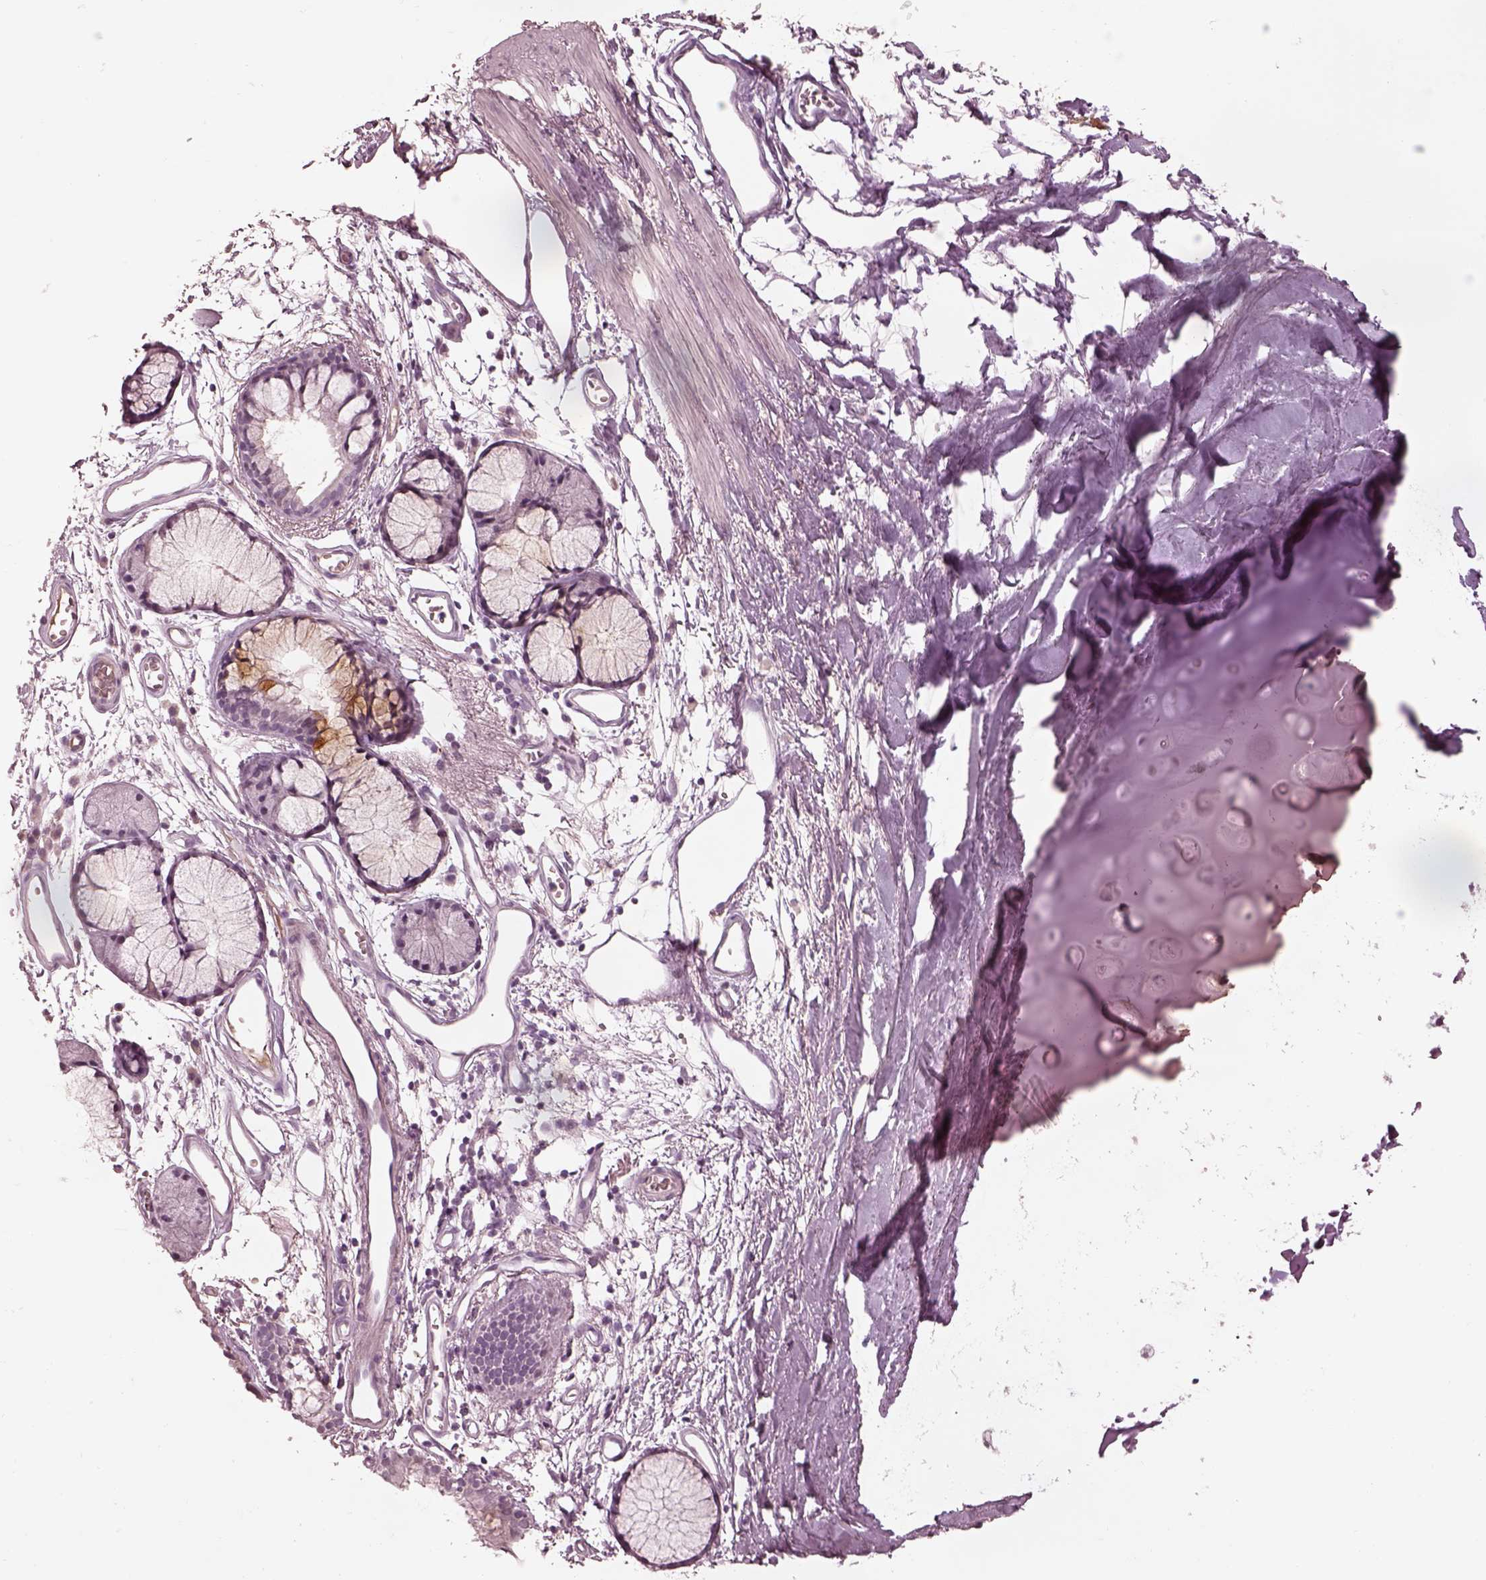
{"staining": {"intensity": "negative", "quantity": "none", "location": "none"}, "tissue": "soft tissue", "cell_type": "Chondrocytes", "image_type": "normal", "snomed": [{"axis": "morphology", "description": "Normal tissue, NOS"}, {"axis": "topography", "description": "Cartilage tissue"}, {"axis": "topography", "description": "Bronchus"}], "caption": "This is a photomicrograph of immunohistochemistry (IHC) staining of unremarkable soft tissue, which shows no expression in chondrocytes. (Stains: DAB immunohistochemistry with hematoxylin counter stain, Microscopy: brightfield microscopy at high magnification).", "gene": "KCNA2", "patient": {"sex": "female", "age": 79}}